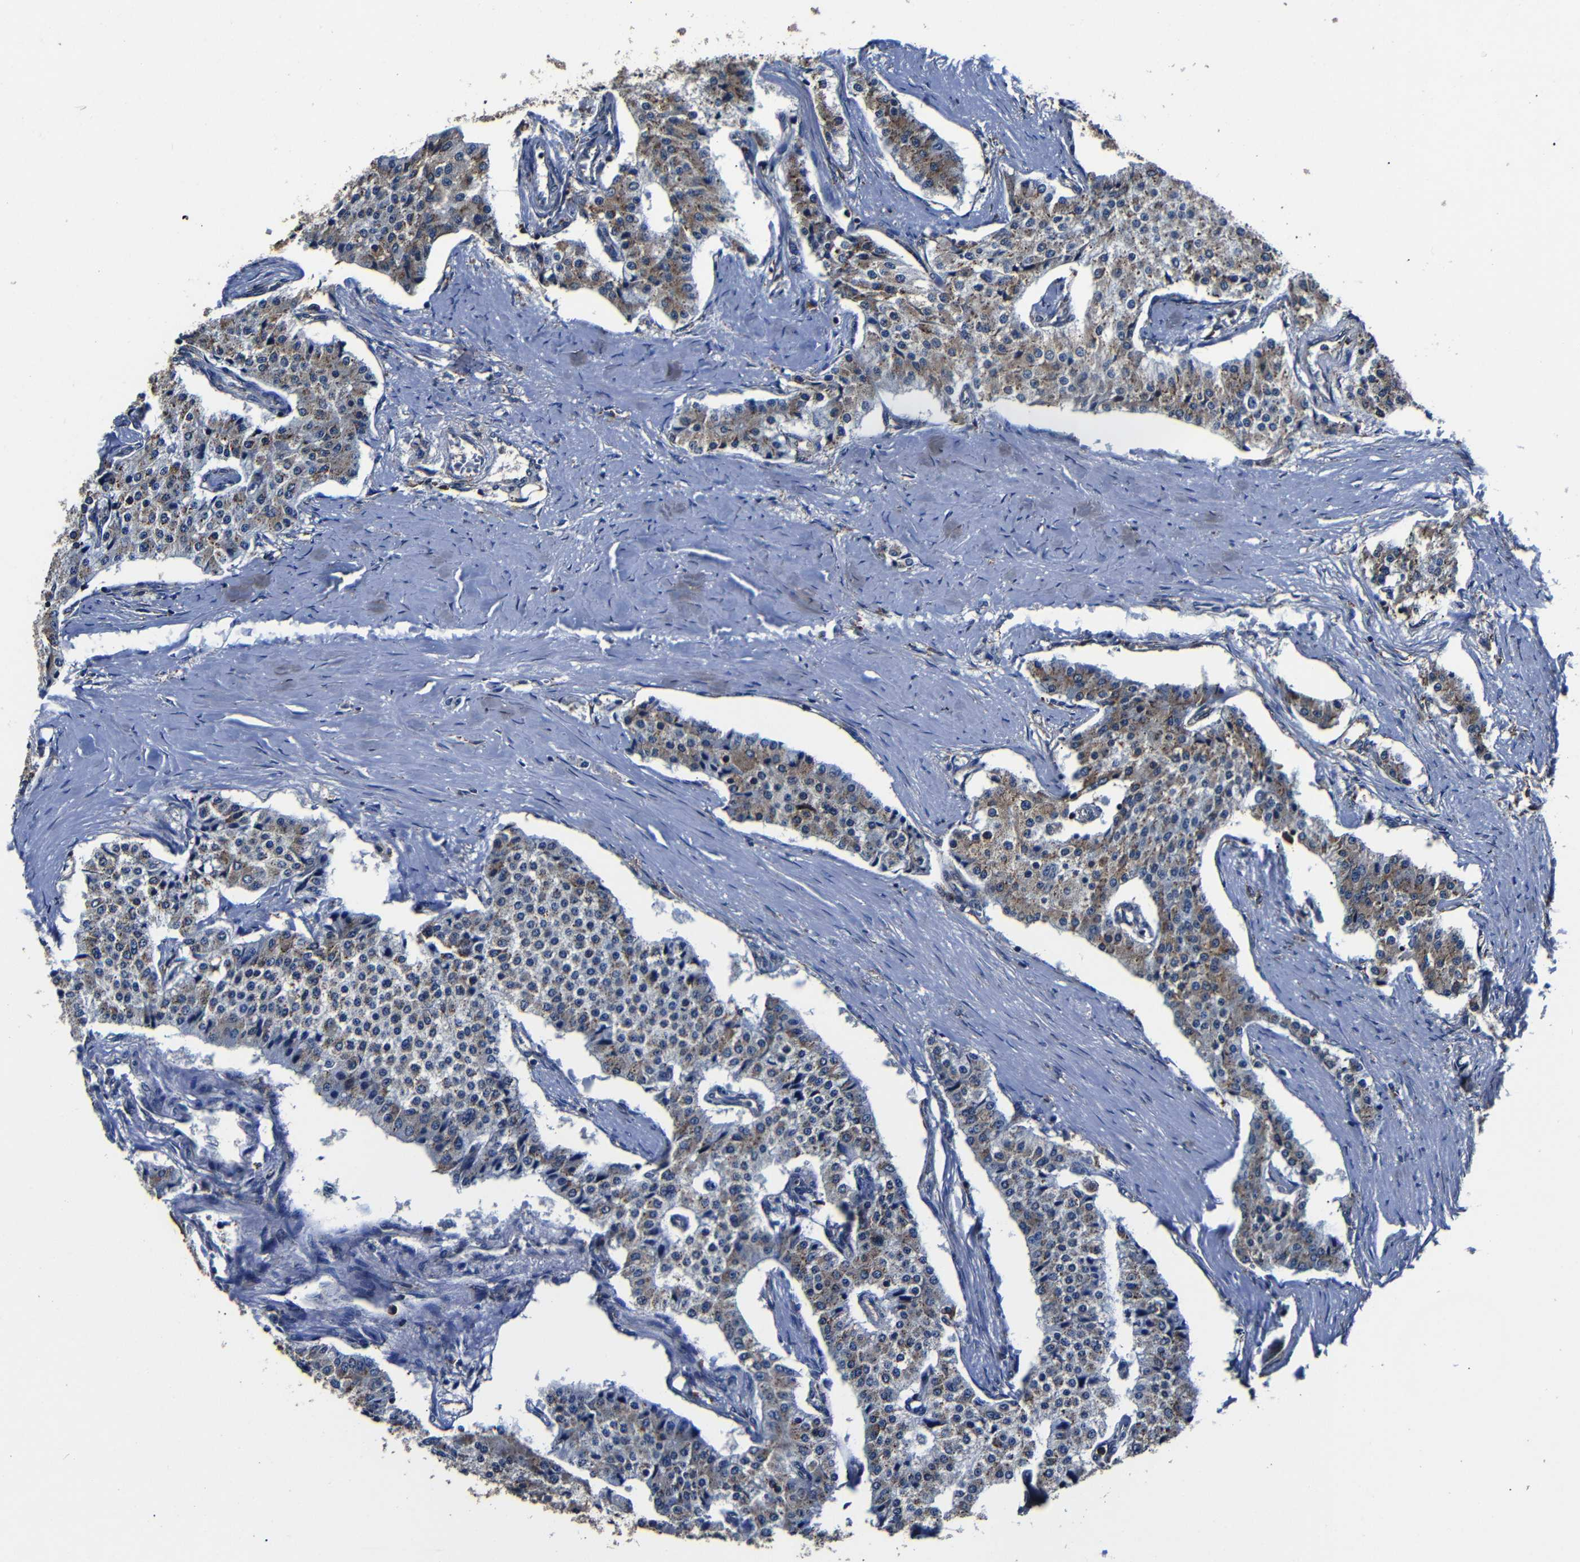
{"staining": {"intensity": "moderate", "quantity": "25%-75%", "location": "cytoplasmic/membranous"}, "tissue": "carcinoid", "cell_type": "Tumor cells", "image_type": "cancer", "snomed": [{"axis": "morphology", "description": "Carcinoid, malignant, NOS"}, {"axis": "topography", "description": "Colon"}], "caption": "Malignant carcinoid stained for a protein (brown) reveals moderate cytoplasmic/membranous positive positivity in approximately 25%-75% of tumor cells.", "gene": "SCN9A", "patient": {"sex": "female", "age": 52}}